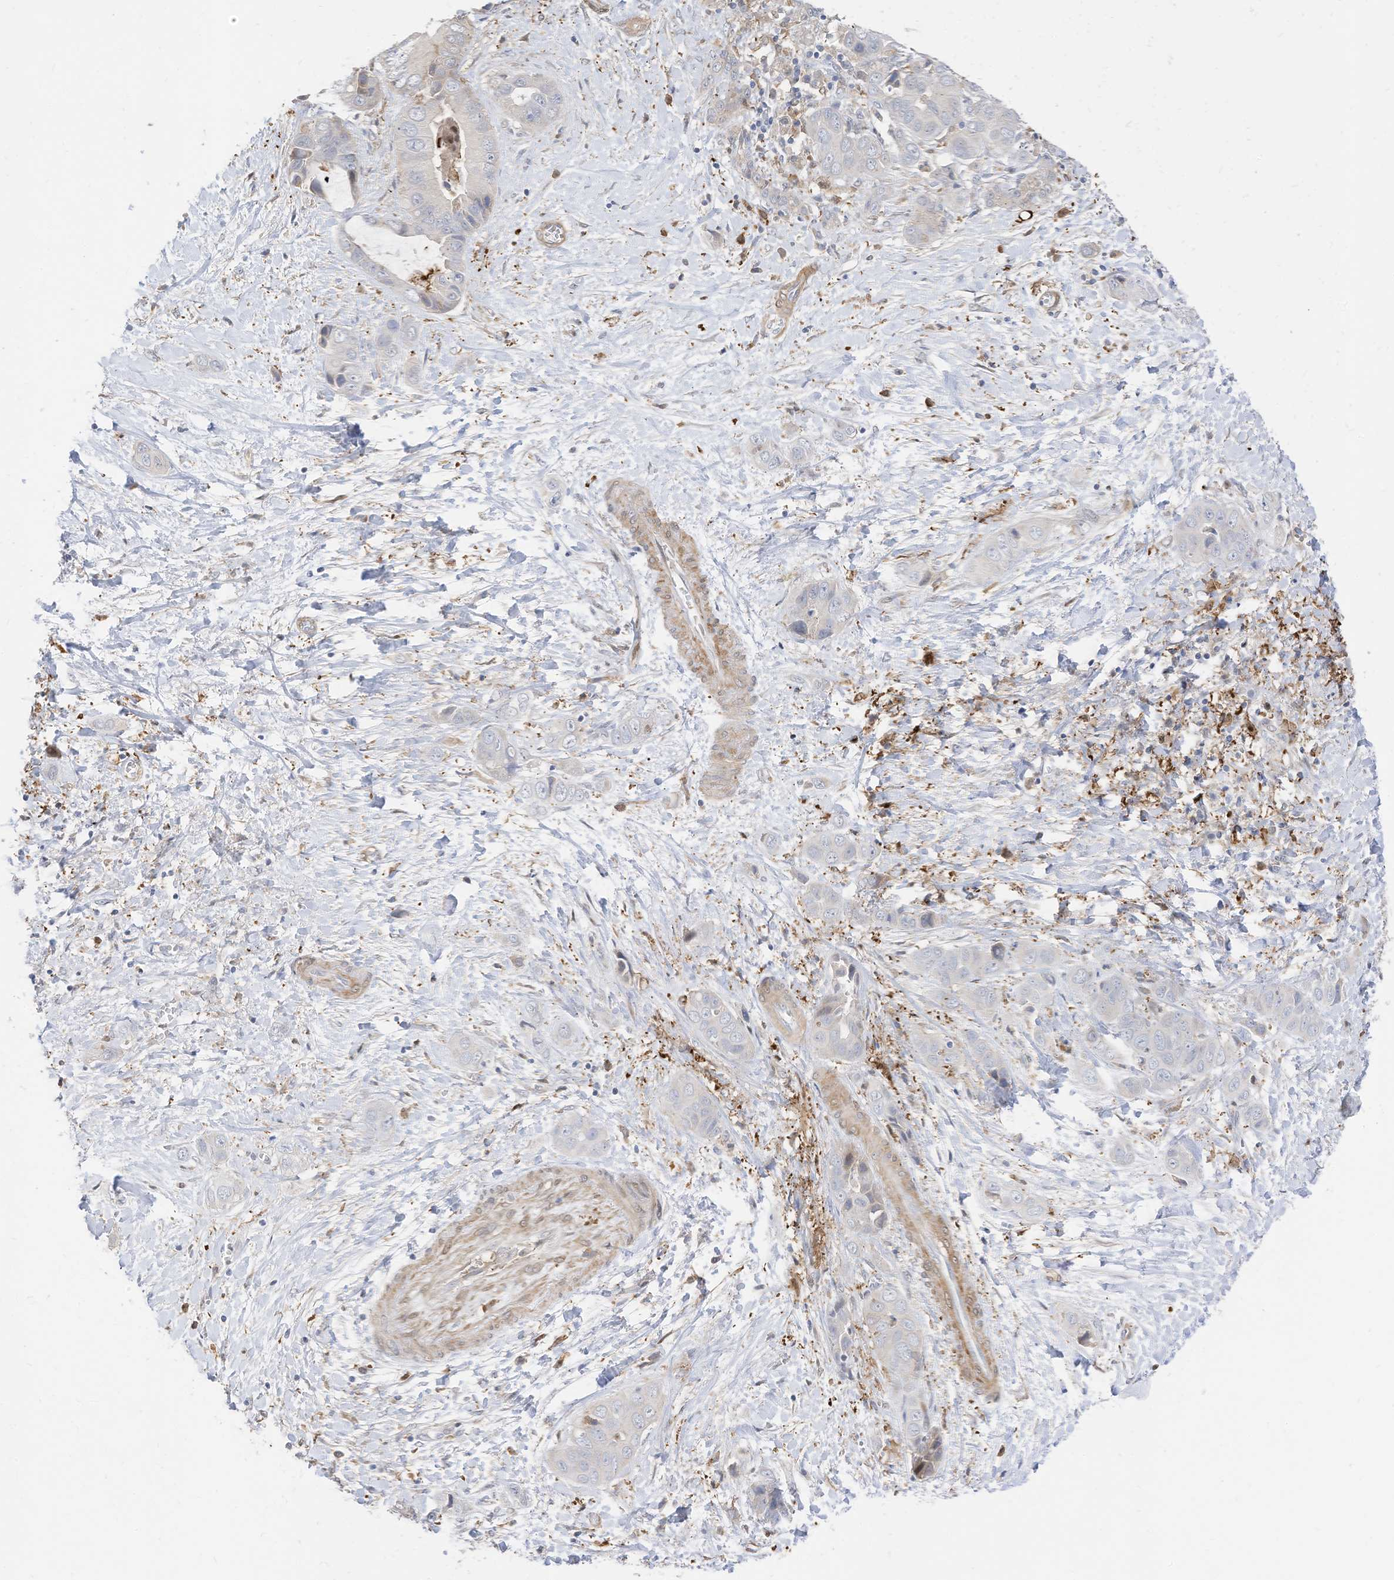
{"staining": {"intensity": "negative", "quantity": "none", "location": "none"}, "tissue": "liver cancer", "cell_type": "Tumor cells", "image_type": "cancer", "snomed": [{"axis": "morphology", "description": "Cholangiocarcinoma"}, {"axis": "topography", "description": "Liver"}], "caption": "Cholangiocarcinoma (liver) was stained to show a protein in brown. There is no significant expression in tumor cells.", "gene": "ATP13A1", "patient": {"sex": "female", "age": 52}}